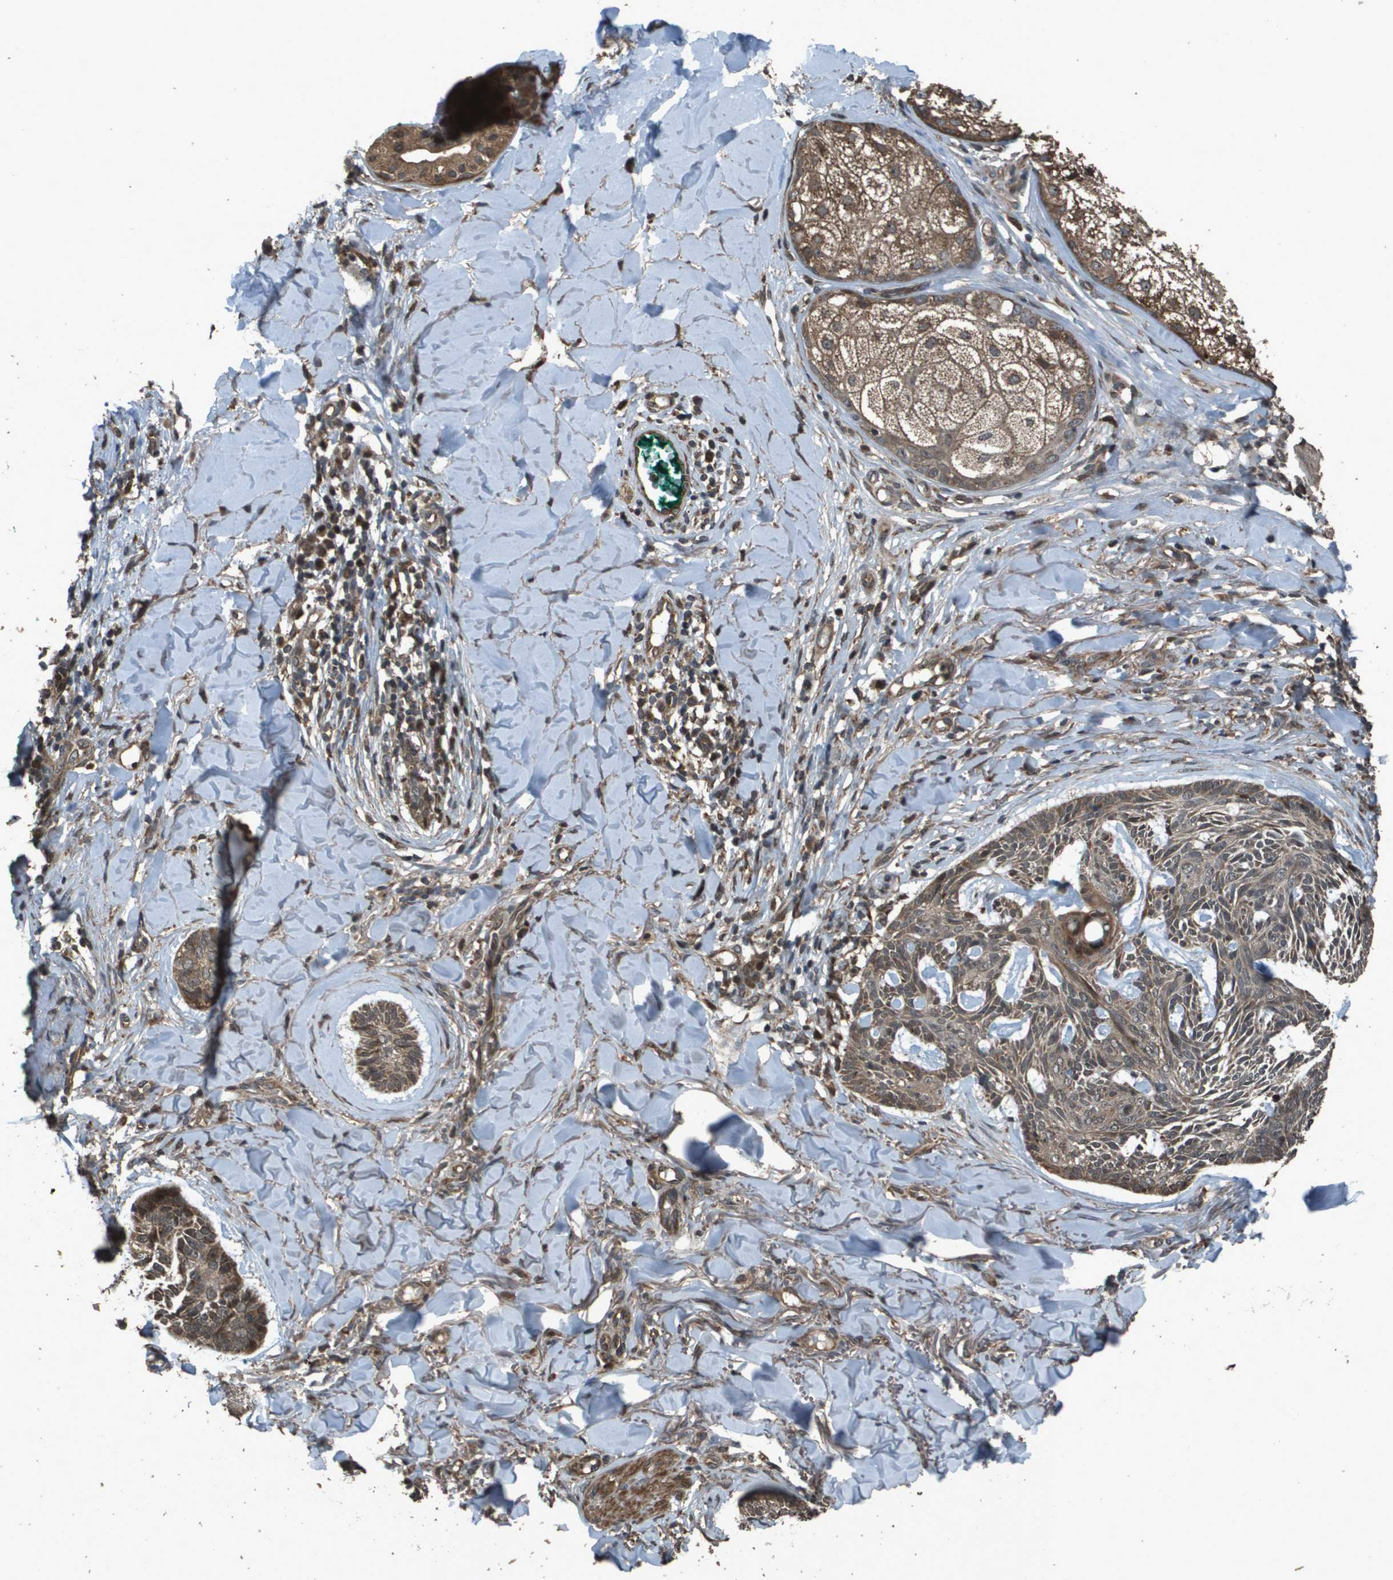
{"staining": {"intensity": "weak", "quantity": ">75%", "location": "cytoplasmic/membranous"}, "tissue": "skin cancer", "cell_type": "Tumor cells", "image_type": "cancer", "snomed": [{"axis": "morphology", "description": "Basal cell carcinoma"}, {"axis": "topography", "description": "Skin"}], "caption": "Immunohistochemistry image of neoplastic tissue: basal cell carcinoma (skin) stained using IHC demonstrates low levels of weak protein expression localized specifically in the cytoplasmic/membranous of tumor cells, appearing as a cytoplasmic/membranous brown color.", "gene": "FIG4", "patient": {"sex": "male", "age": 43}}